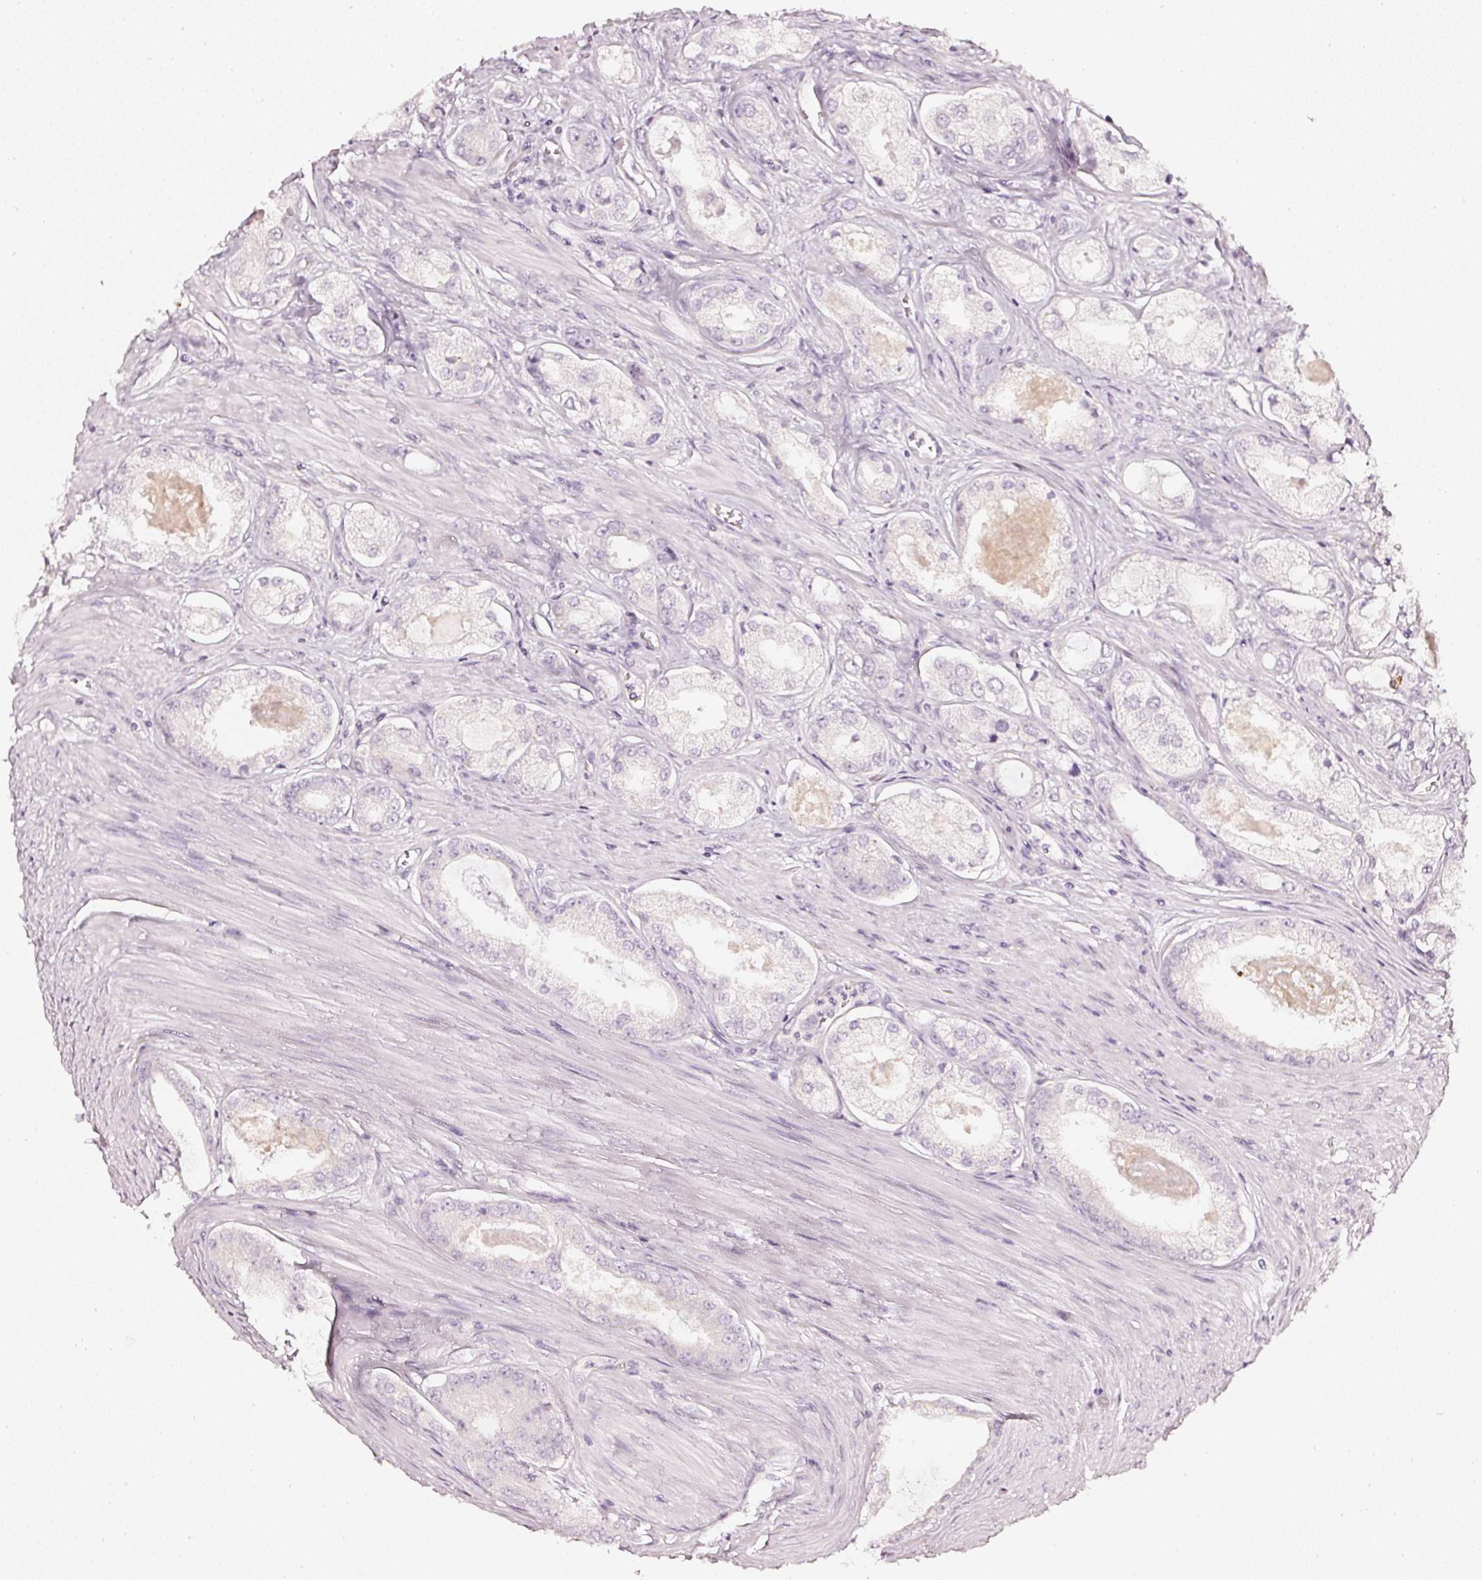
{"staining": {"intensity": "negative", "quantity": "none", "location": "none"}, "tissue": "prostate cancer", "cell_type": "Tumor cells", "image_type": "cancer", "snomed": [{"axis": "morphology", "description": "Adenocarcinoma, Low grade"}, {"axis": "topography", "description": "Prostate"}], "caption": "Prostate cancer (adenocarcinoma (low-grade)) was stained to show a protein in brown. There is no significant staining in tumor cells.", "gene": "CNP", "patient": {"sex": "male", "age": 68}}